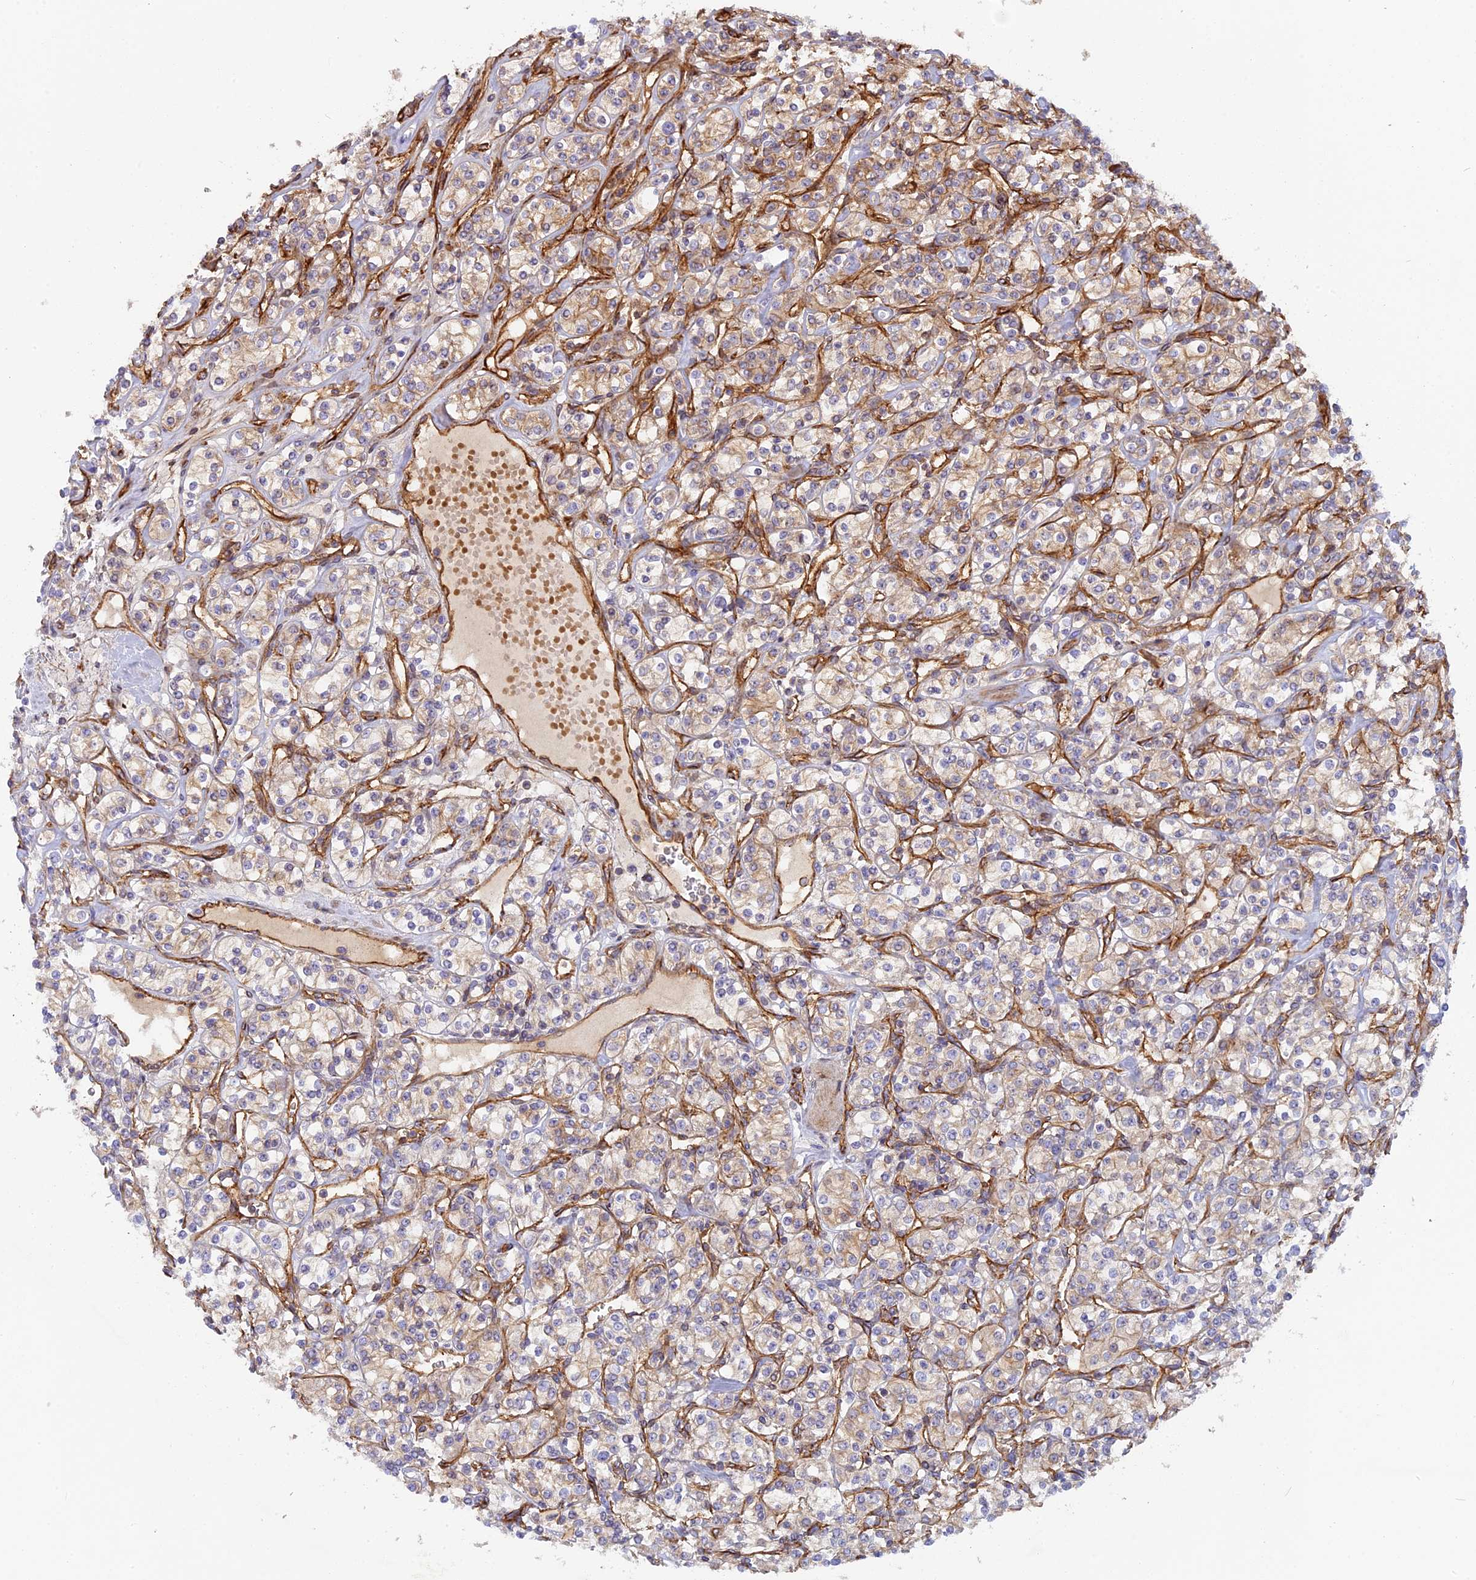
{"staining": {"intensity": "moderate", "quantity": "25%-75%", "location": "cytoplasmic/membranous"}, "tissue": "renal cancer", "cell_type": "Tumor cells", "image_type": "cancer", "snomed": [{"axis": "morphology", "description": "Adenocarcinoma, NOS"}, {"axis": "topography", "description": "Kidney"}], "caption": "This is an image of IHC staining of renal cancer, which shows moderate staining in the cytoplasmic/membranous of tumor cells.", "gene": "CNBD2", "patient": {"sex": "male", "age": 77}}